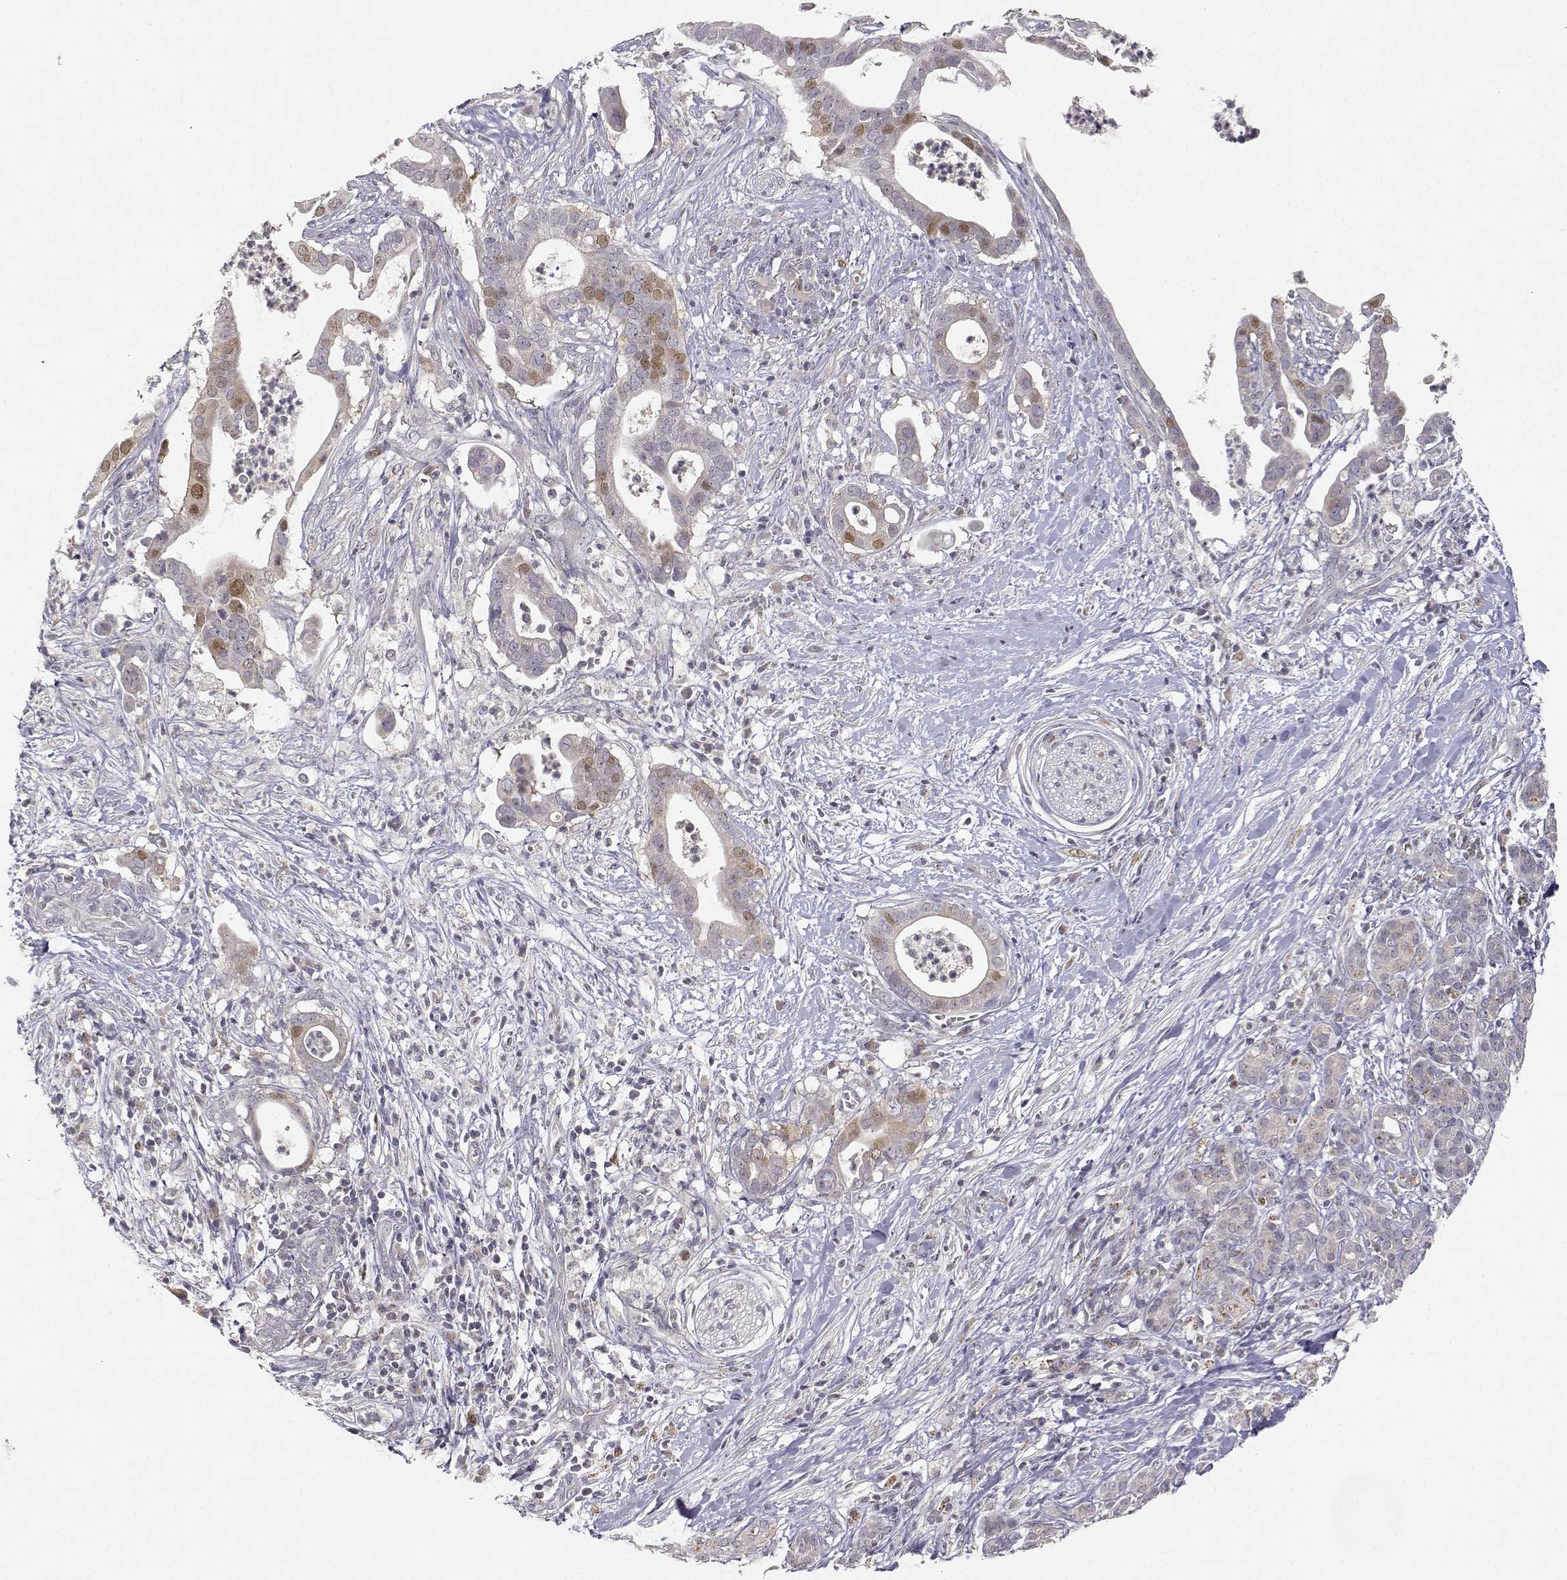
{"staining": {"intensity": "moderate", "quantity": "<25%", "location": "nuclear"}, "tissue": "pancreatic cancer", "cell_type": "Tumor cells", "image_type": "cancer", "snomed": [{"axis": "morphology", "description": "Adenocarcinoma, NOS"}, {"axis": "topography", "description": "Pancreas"}], "caption": "Pancreatic adenocarcinoma stained for a protein exhibits moderate nuclear positivity in tumor cells. Immunohistochemistry (ihc) stains the protein of interest in brown and the nuclei are stained blue.", "gene": "RAD51", "patient": {"sex": "male", "age": 61}}